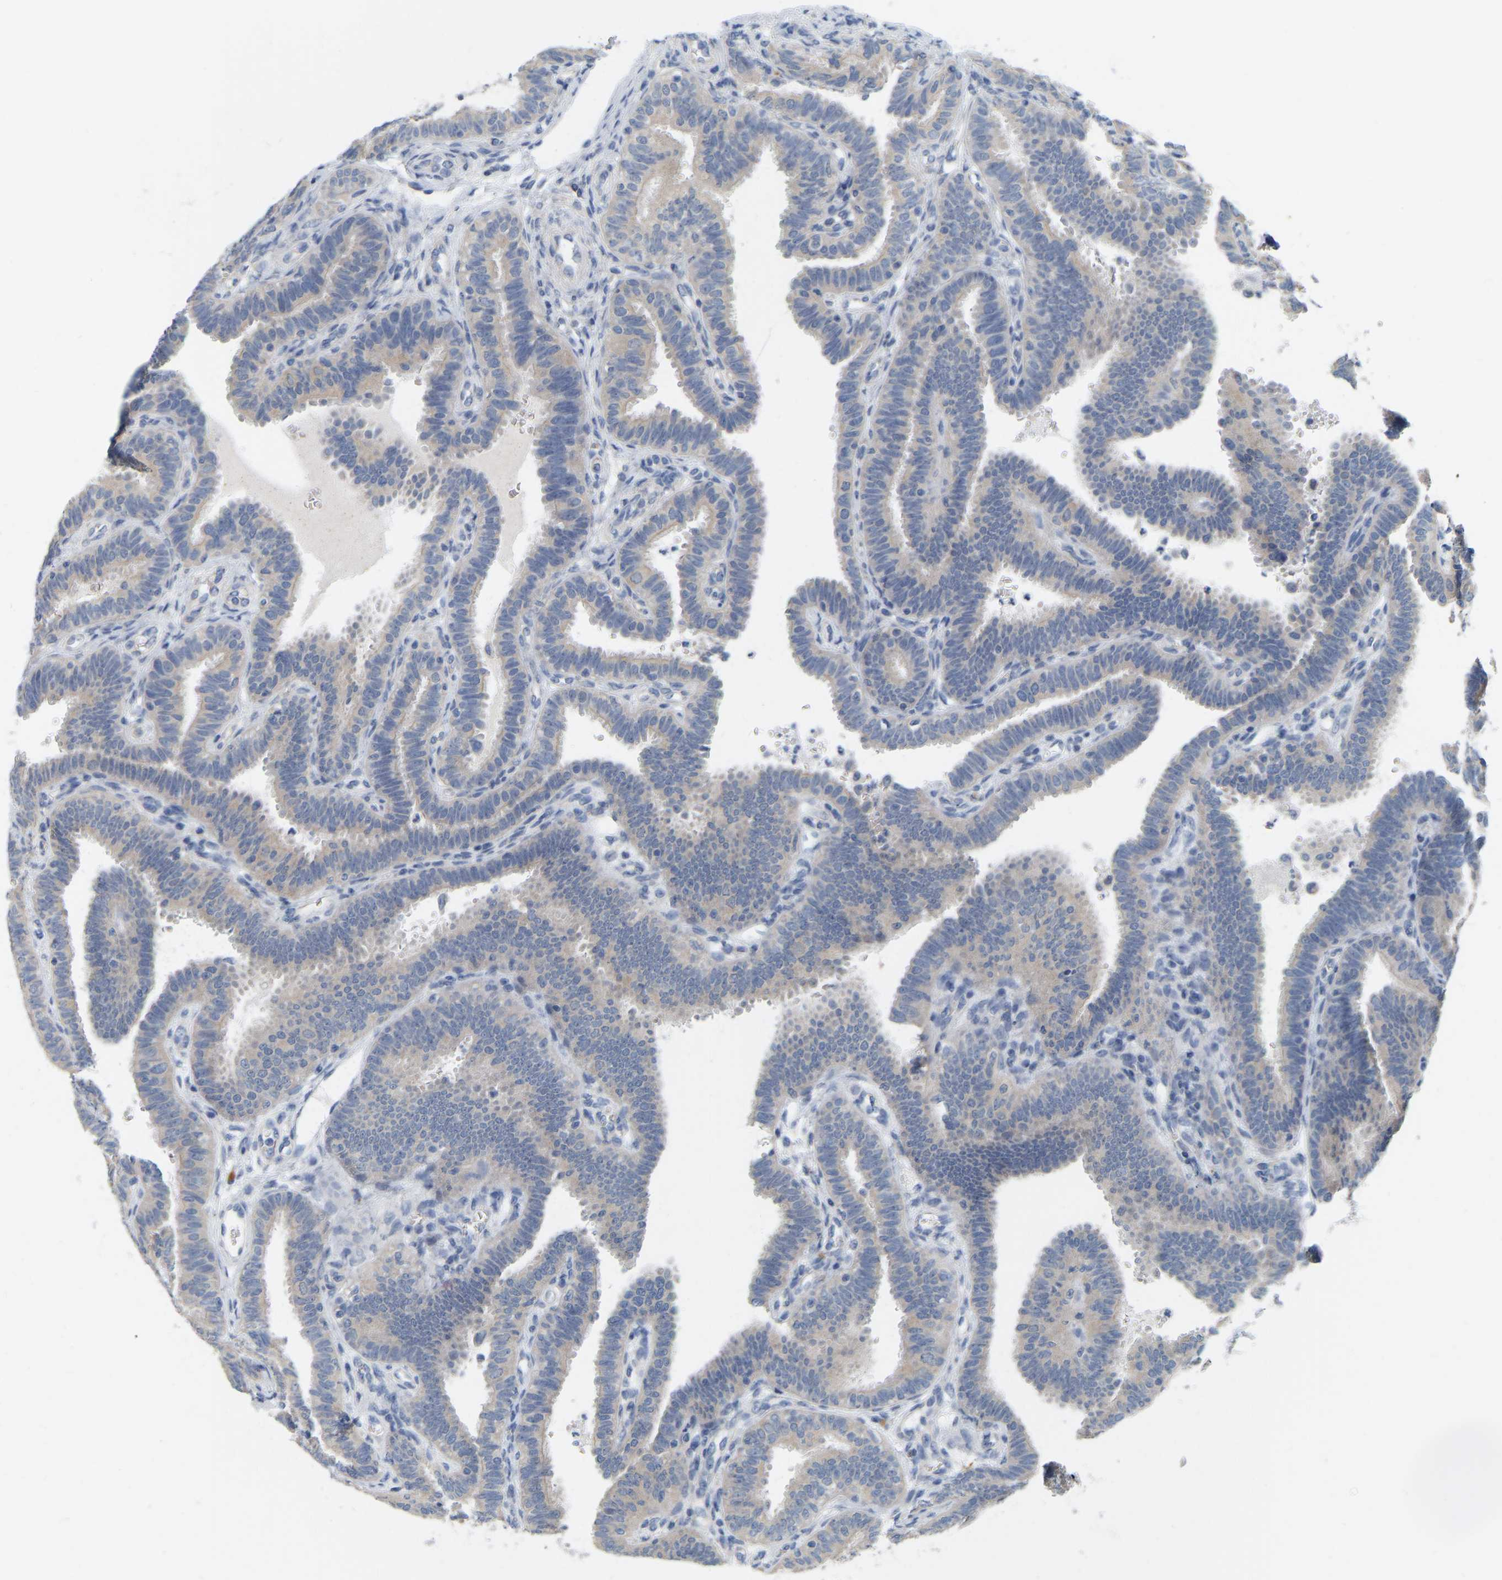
{"staining": {"intensity": "negative", "quantity": "none", "location": "none"}, "tissue": "fallopian tube", "cell_type": "Glandular cells", "image_type": "normal", "snomed": [{"axis": "morphology", "description": "Normal tissue, NOS"}, {"axis": "topography", "description": "Fallopian tube"}, {"axis": "topography", "description": "Placenta"}], "caption": "DAB immunohistochemical staining of normal fallopian tube exhibits no significant staining in glandular cells.", "gene": "WIPI2", "patient": {"sex": "female", "age": 34}}